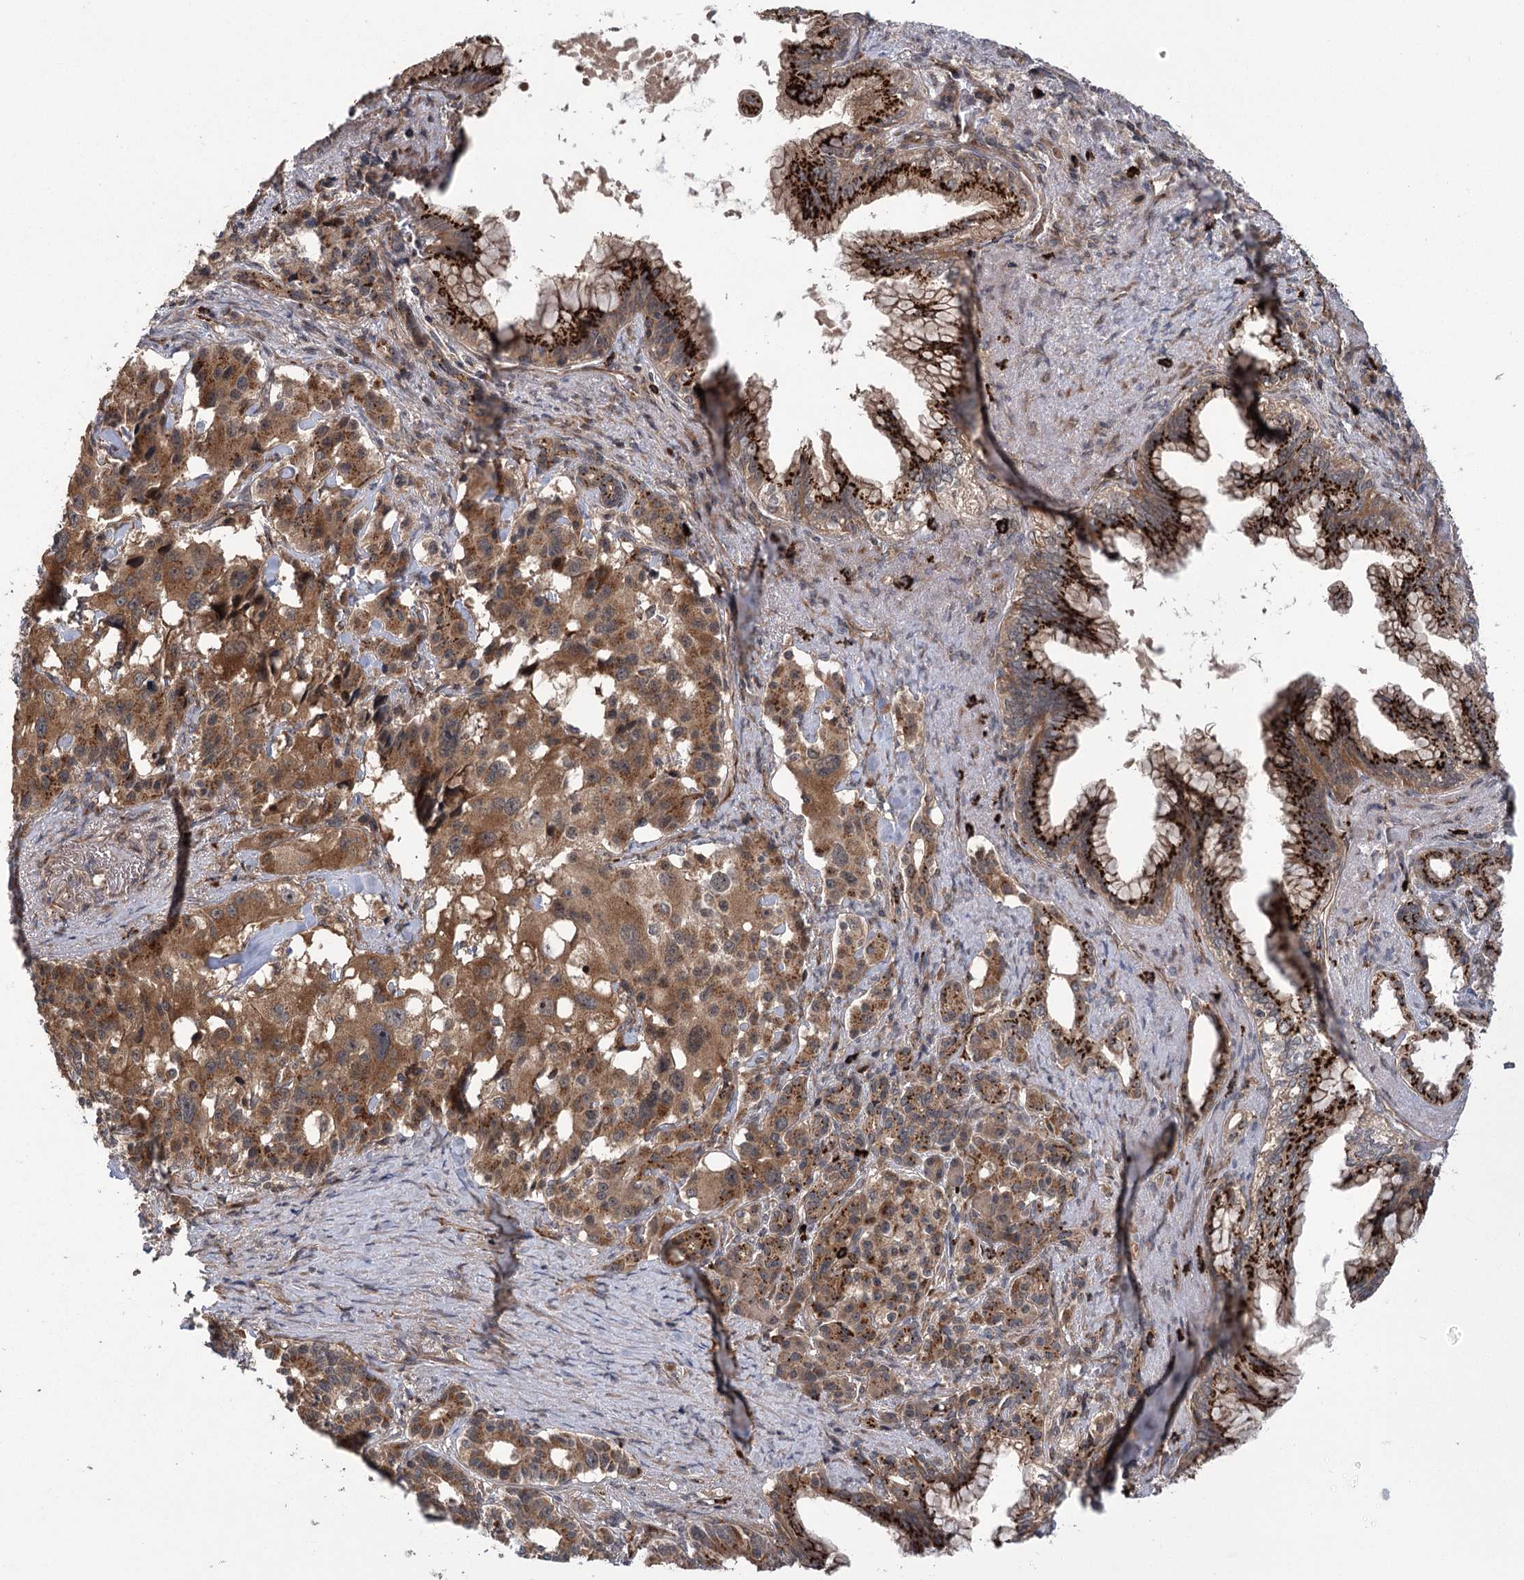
{"staining": {"intensity": "strong", "quantity": ">75%", "location": "cytoplasmic/membranous"}, "tissue": "pancreatic cancer", "cell_type": "Tumor cells", "image_type": "cancer", "snomed": [{"axis": "morphology", "description": "Adenocarcinoma, NOS"}, {"axis": "topography", "description": "Pancreas"}], "caption": "Brown immunohistochemical staining in adenocarcinoma (pancreatic) shows strong cytoplasmic/membranous staining in approximately >75% of tumor cells. (DAB IHC with brightfield microscopy, high magnification).", "gene": "CARD19", "patient": {"sex": "female", "age": 74}}